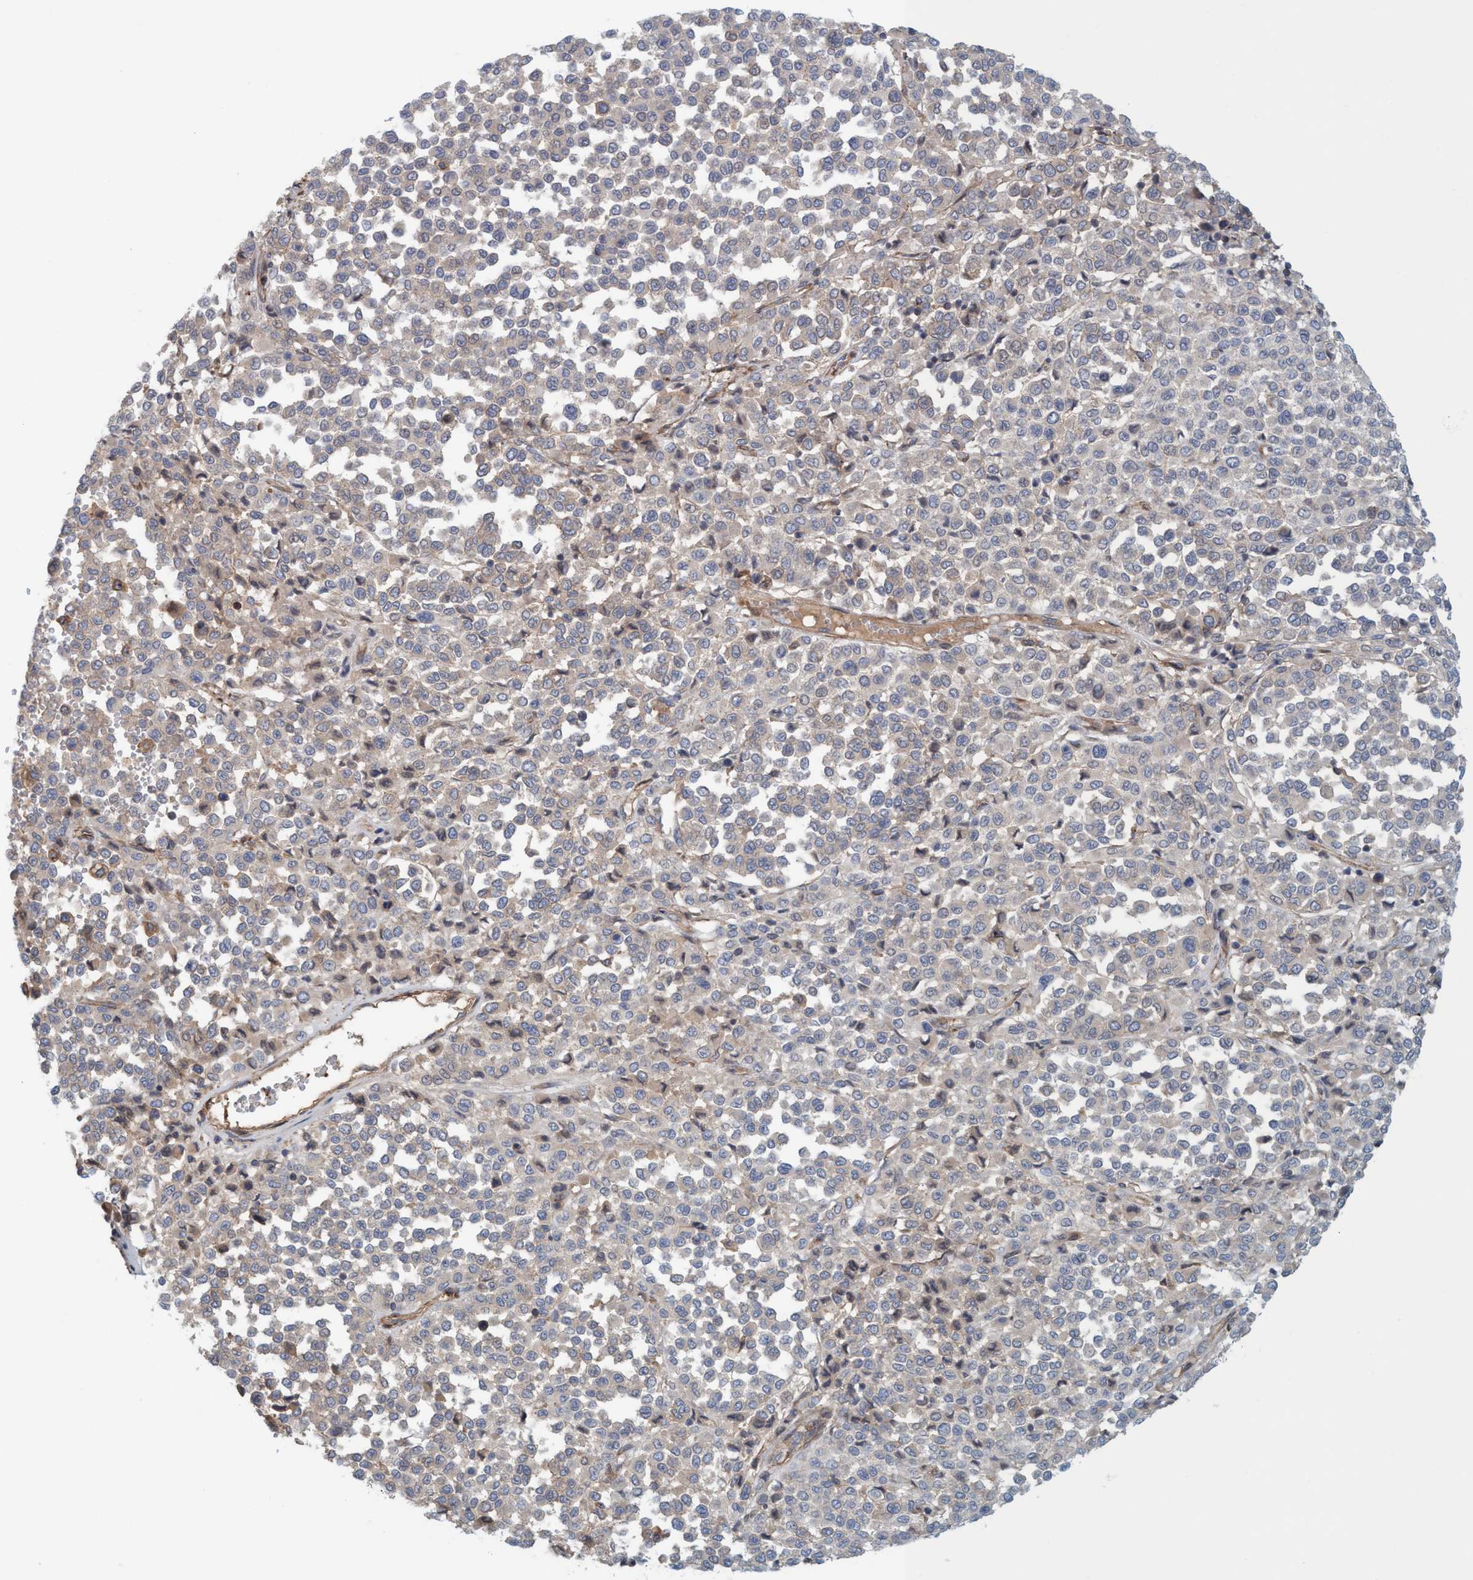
{"staining": {"intensity": "negative", "quantity": "none", "location": "none"}, "tissue": "melanoma", "cell_type": "Tumor cells", "image_type": "cancer", "snomed": [{"axis": "morphology", "description": "Malignant melanoma, Metastatic site"}, {"axis": "topography", "description": "Pancreas"}], "caption": "A high-resolution histopathology image shows immunohistochemistry (IHC) staining of malignant melanoma (metastatic site), which demonstrates no significant expression in tumor cells.", "gene": "SPECC1", "patient": {"sex": "female", "age": 30}}